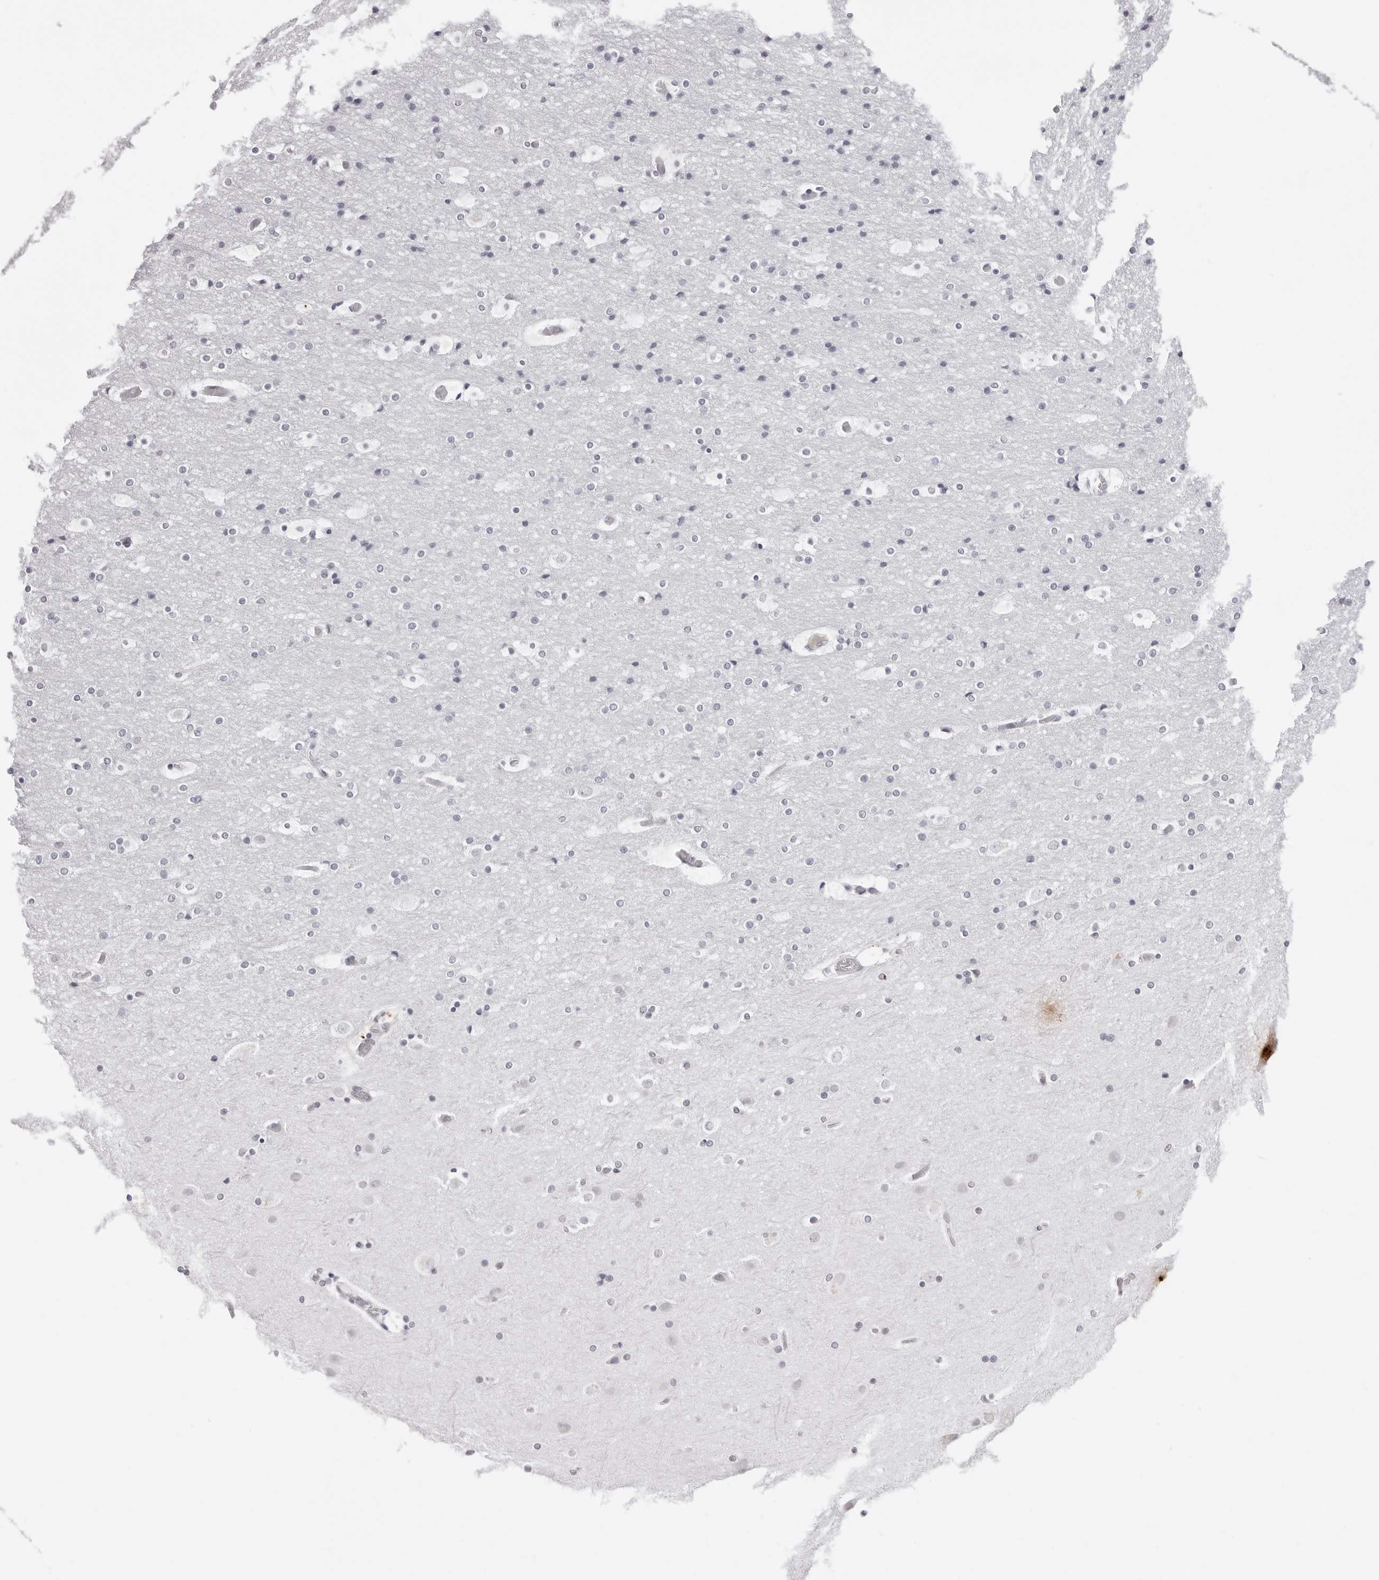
{"staining": {"intensity": "negative", "quantity": "none", "location": "none"}, "tissue": "cerebral cortex", "cell_type": "Endothelial cells", "image_type": "normal", "snomed": [{"axis": "morphology", "description": "Normal tissue, NOS"}, {"axis": "topography", "description": "Cerebral cortex"}], "caption": "DAB (3,3'-diaminobenzidine) immunohistochemical staining of normal human cerebral cortex demonstrates no significant expression in endothelial cells.", "gene": "CST5", "patient": {"sex": "male", "age": 57}}